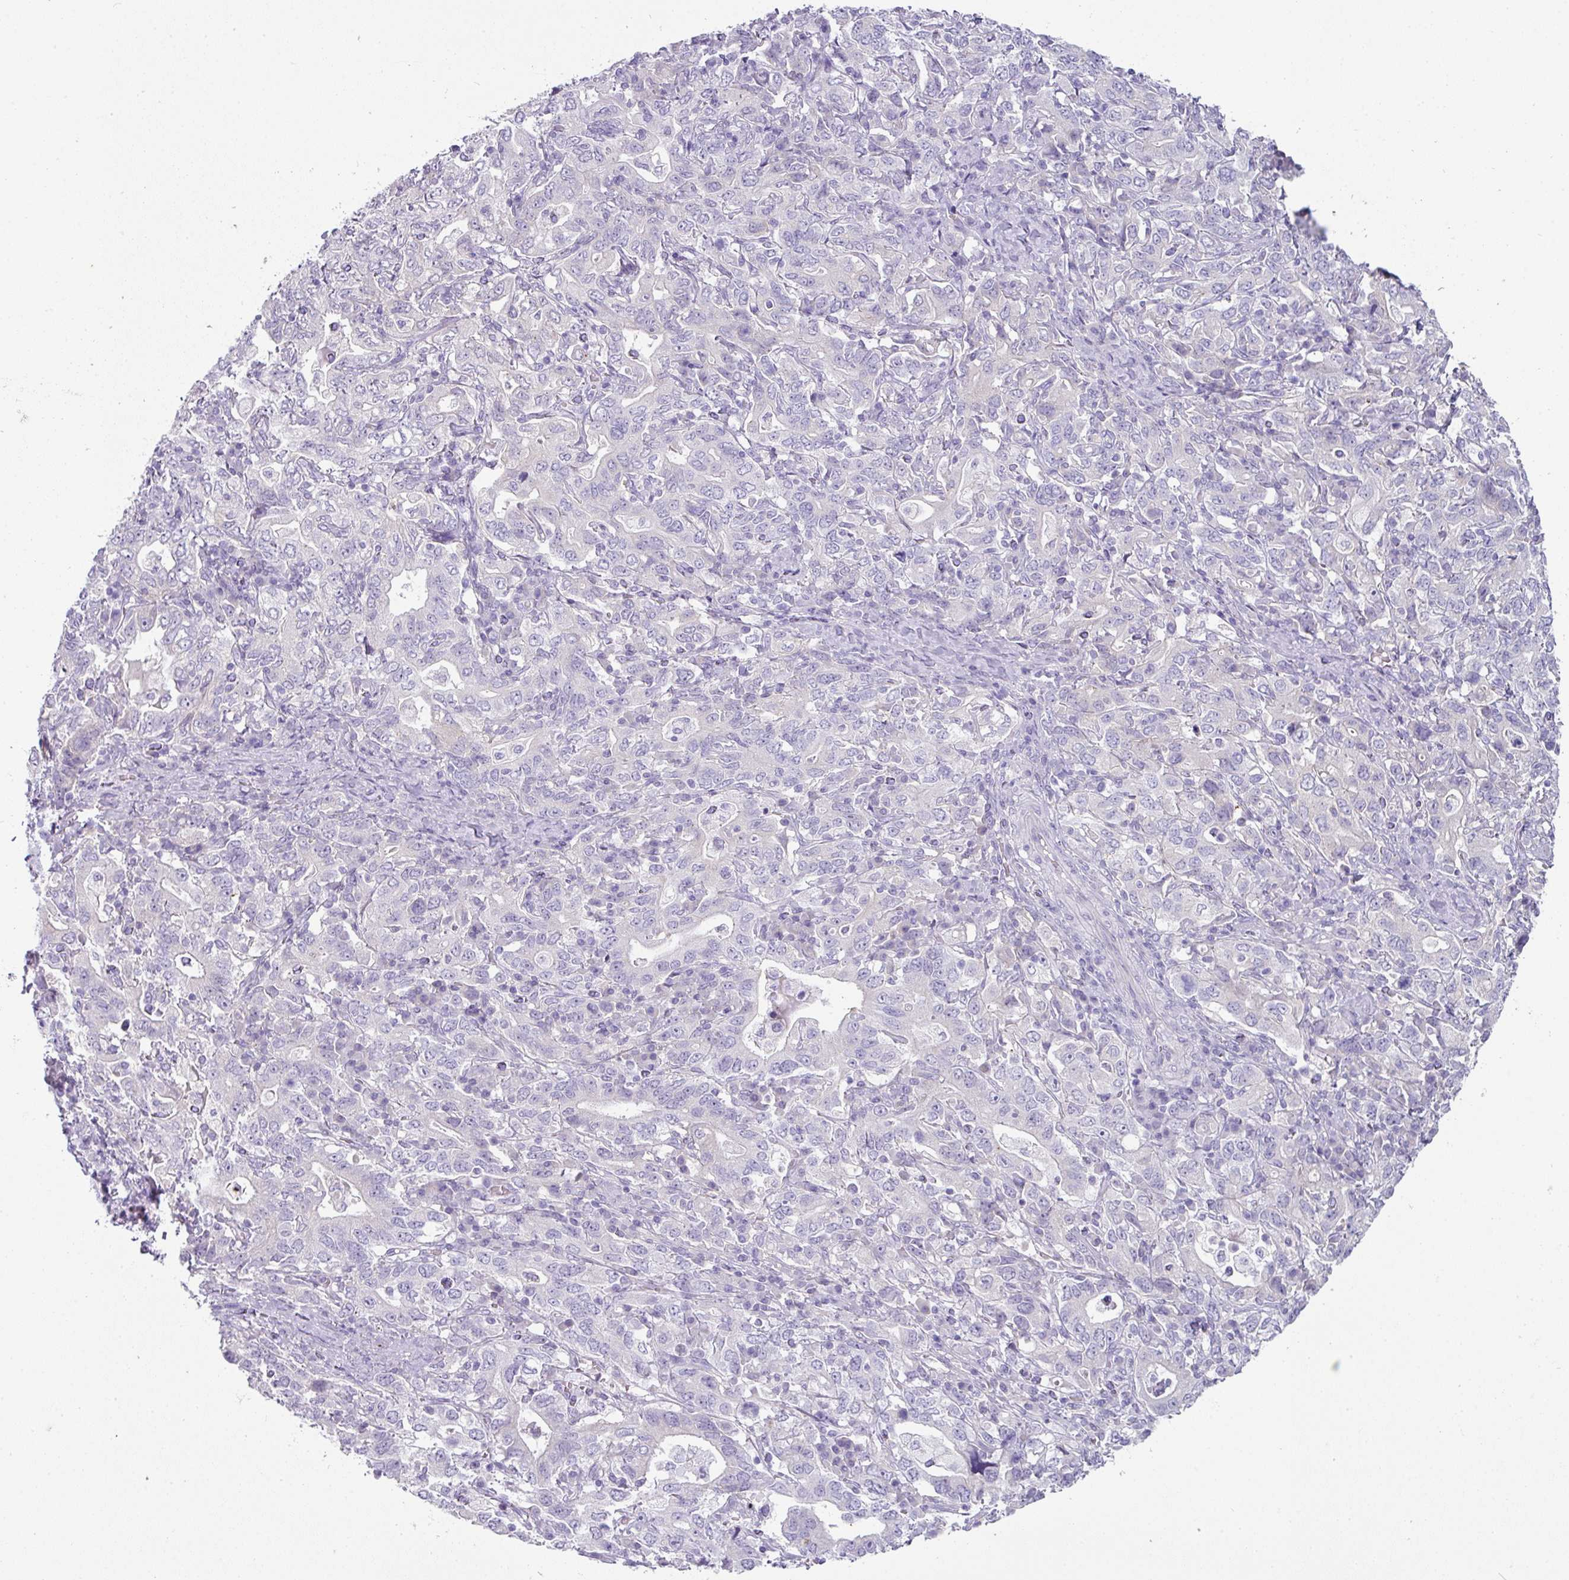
{"staining": {"intensity": "negative", "quantity": "none", "location": "none"}, "tissue": "stomach cancer", "cell_type": "Tumor cells", "image_type": "cancer", "snomed": [{"axis": "morphology", "description": "Adenocarcinoma, NOS"}, {"axis": "topography", "description": "Stomach, upper"}, {"axis": "topography", "description": "Stomach"}], "caption": "Stomach cancer was stained to show a protein in brown. There is no significant staining in tumor cells.", "gene": "OR52N1", "patient": {"sex": "male", "age": 62}}